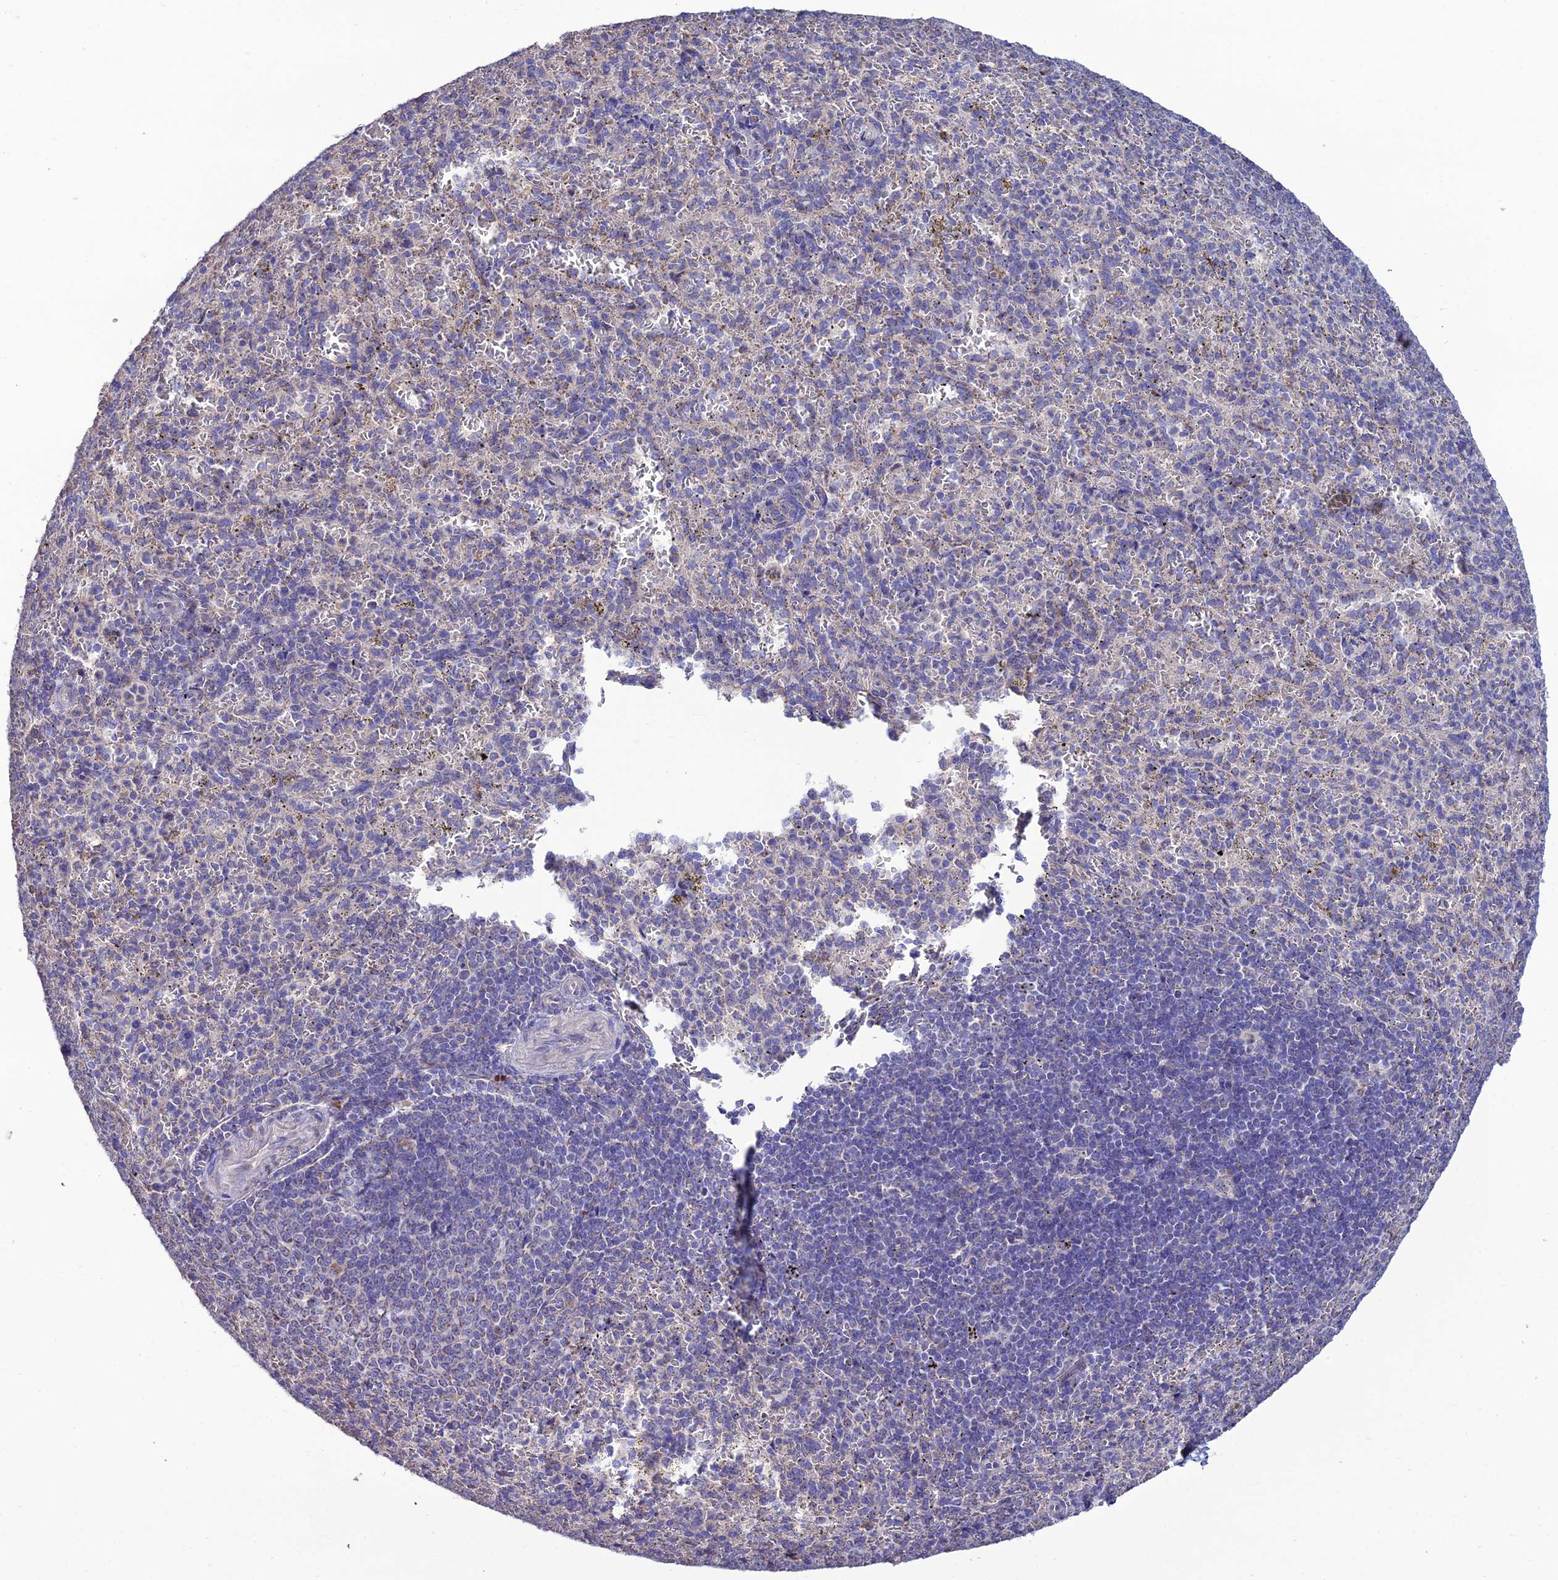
{"staining": {"intensity": "negative", "quantity": "none", "location": "none"}, "tissue": "spleen", "cell_type": "Cells in red pulp", "image_type": "normal", "snomed": [{"axis": "morphology", "description": "Normal tissue, NOS"}, {"axis": "topography", "description": "Spleen"}], "caption": "A high-resolution image shows immunohistochemistry staining of unremarkable spleen, which exhibits no significant staining in cells in red pulp.", "gene": "HOGA1", "patient": {"sex": "female", "age": 21}}